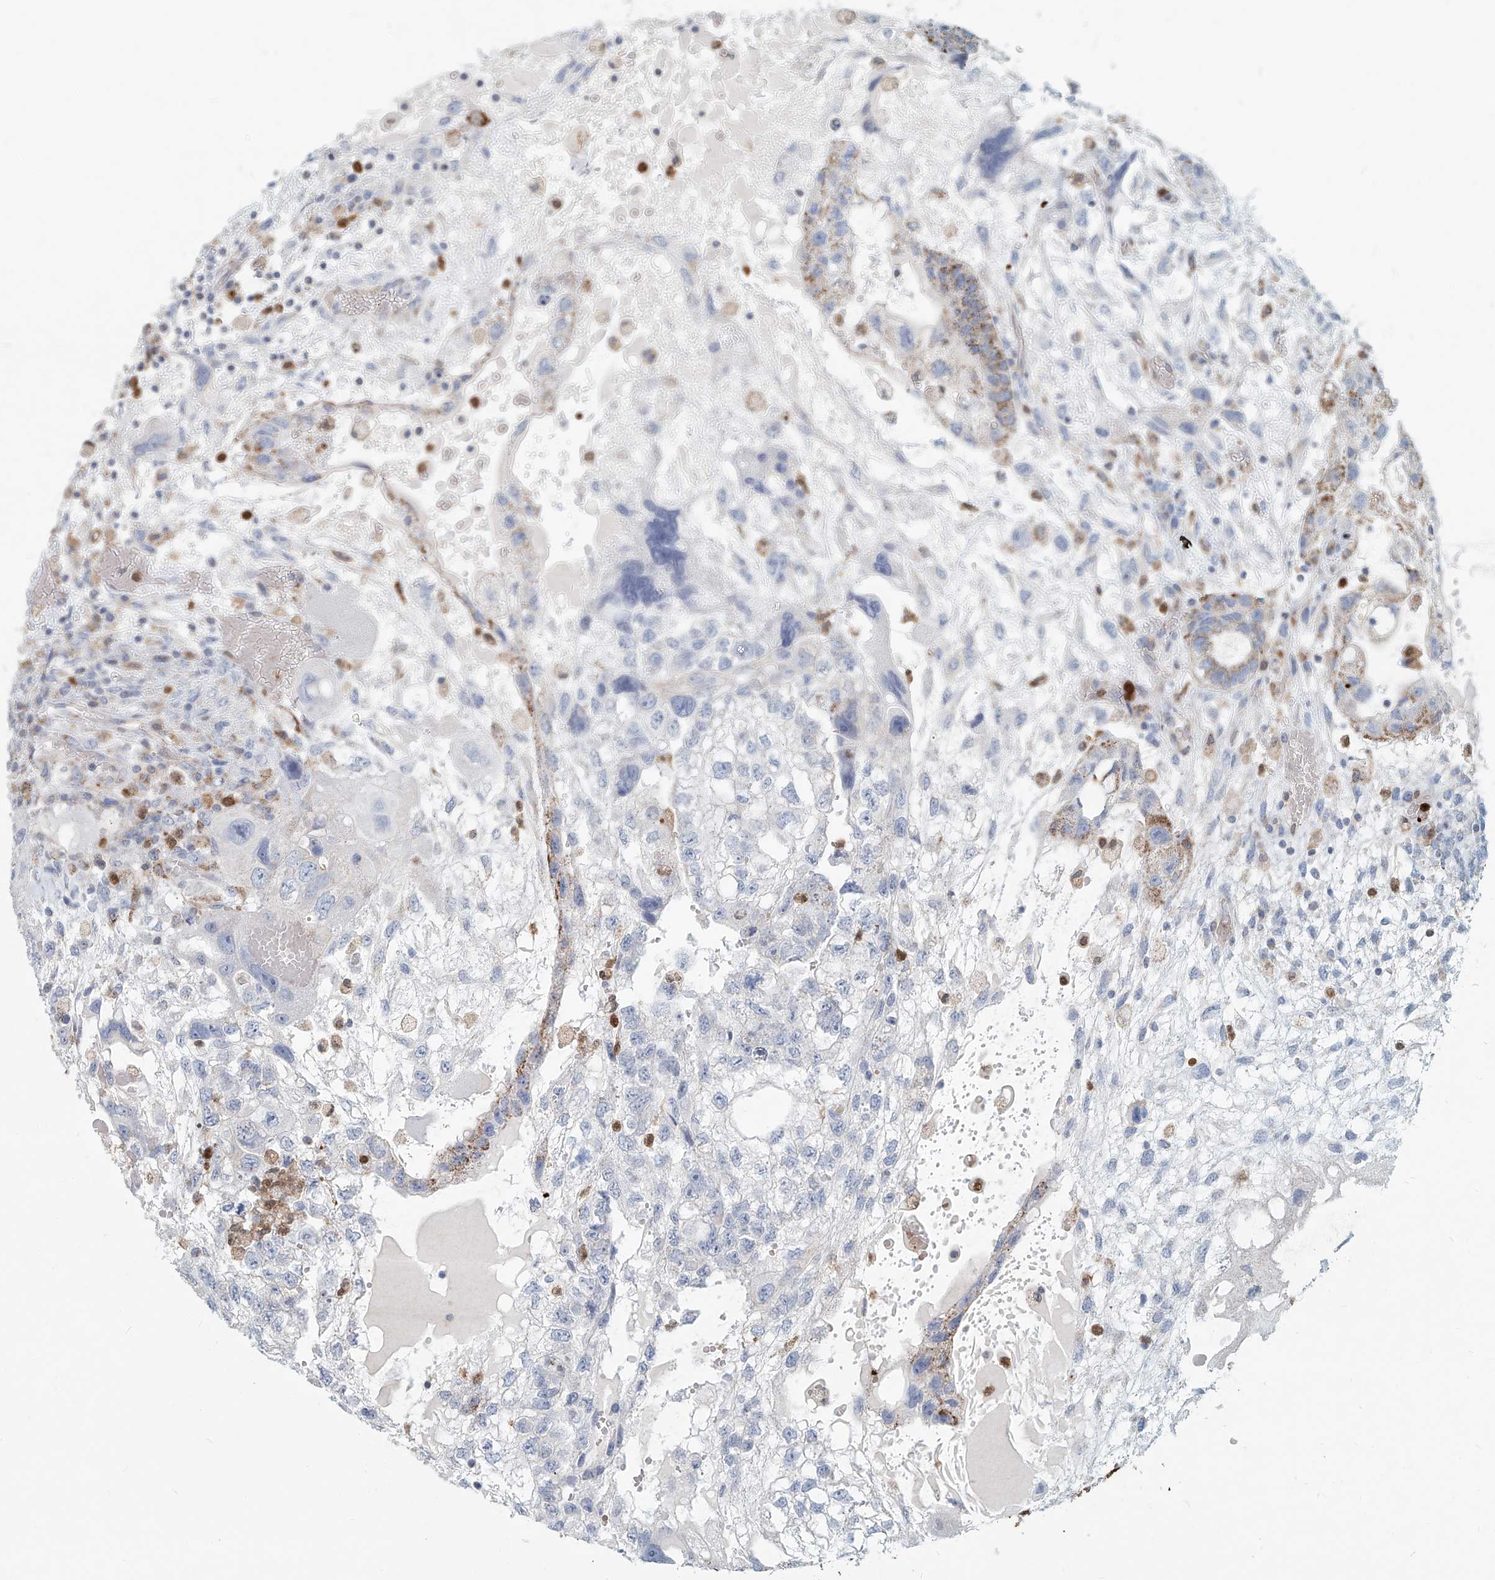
{"staining": {"intensity": "moderate", "quantity": "<25%", "location": "cytoplasmic/membranous"}, "tissue": "testis cancer", "cell_type": "Tumor cells", "image_type": "cancer", "snomed": [{"axis": "morphology", "description": "Carcinoma, Embryonal, NOS"}, {"axis": "topography", "description": "Testis"}], "caption": "This photomicrograph exhibits immunohistochemistry staining of human embryonal carcinoma (testis), with low moderate cytoplasmic/membranous expression in about <25% of tumor cells.", "gene": "PTPRA", "patient": {"sex": "male", "age": 36}}